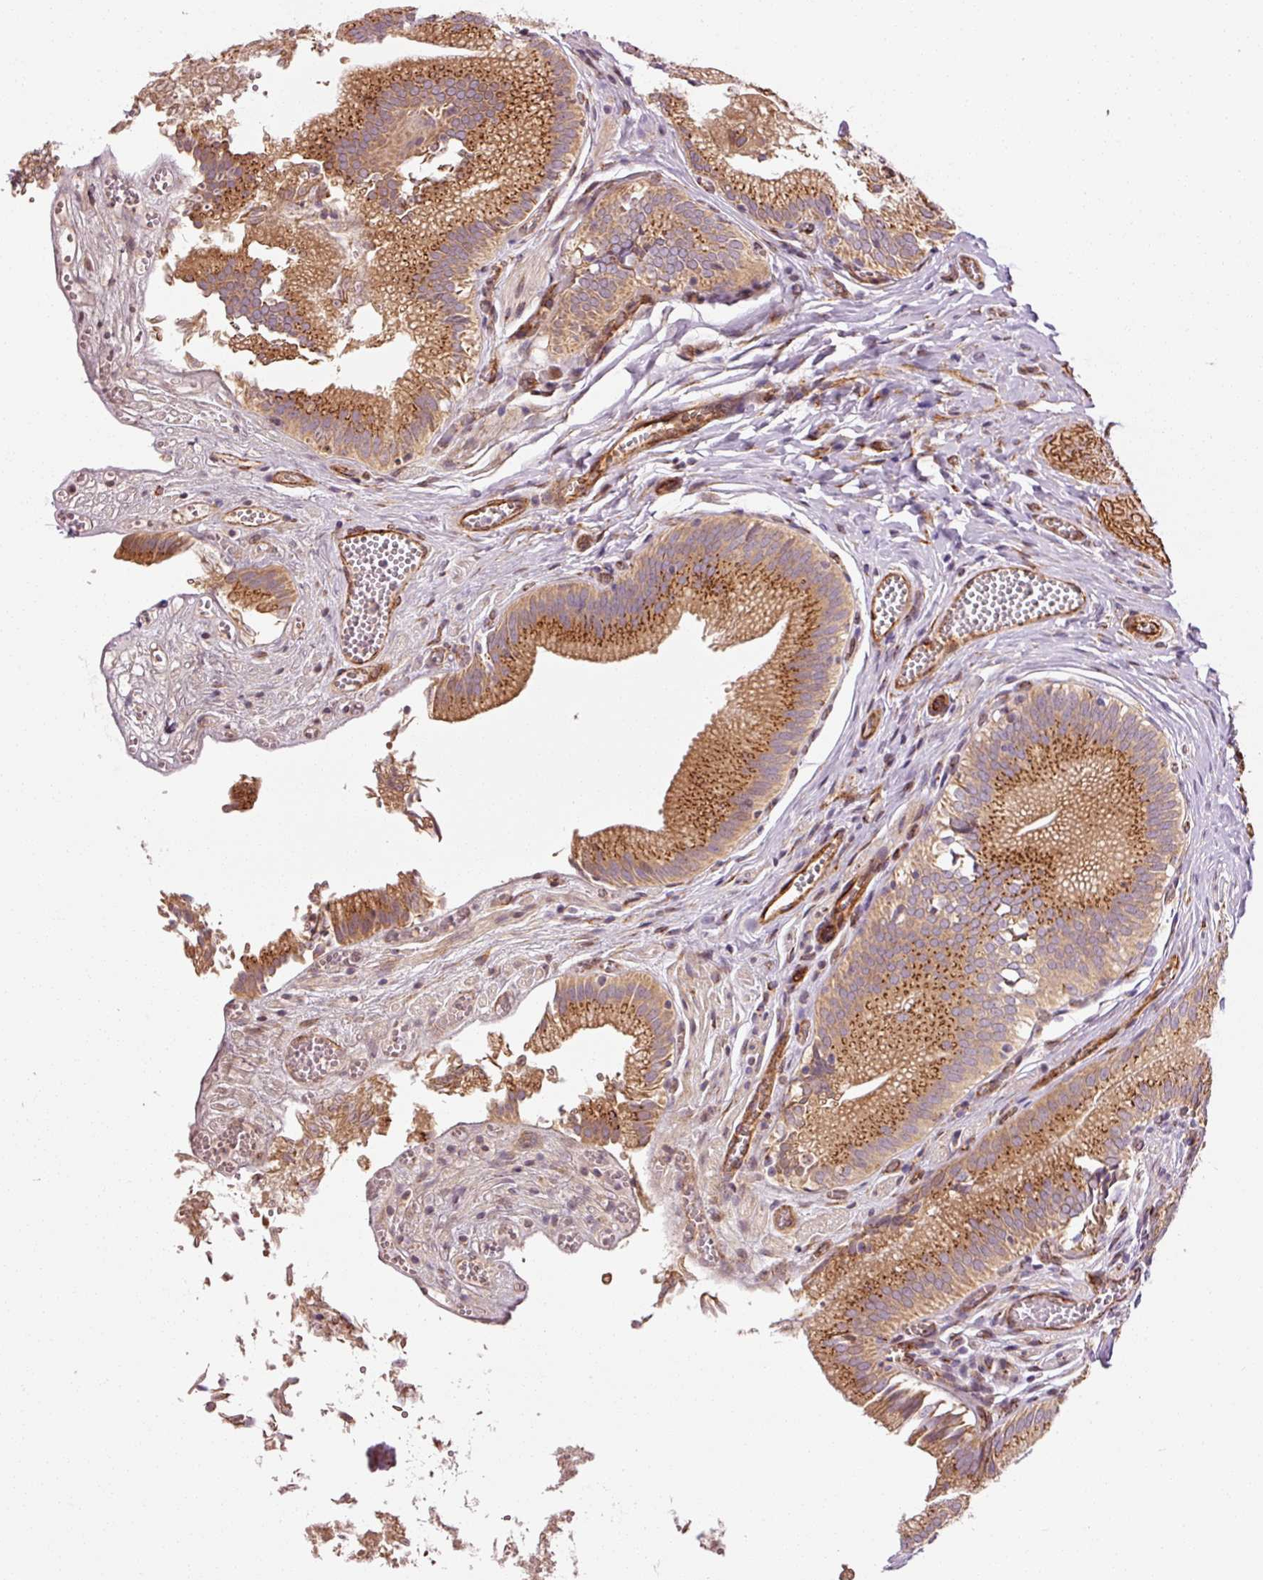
{"staining": {"intensity": "strong", "quantity": ">75%", "location": "cytoplasmic/membranous"}, "tissue": "gallbladder", "cell_type": "Glandular cells", "image_type": "normal", "snomed": [{"axis": "morphology", "description": "Normal tissue, NOS"}, {"axis": "topography", "description": "Gallbladder"}, {"axis": "topography", "description": "Peripheral nerve tissue"}], "caption": "Glandular cells demonstrate high levels of strong cytoplasmic/membranous staining in approximately >75% of cells in normal human gallbladder.", "gene": "LIMK2", "patient": {"sex": "male", "age": 17}}